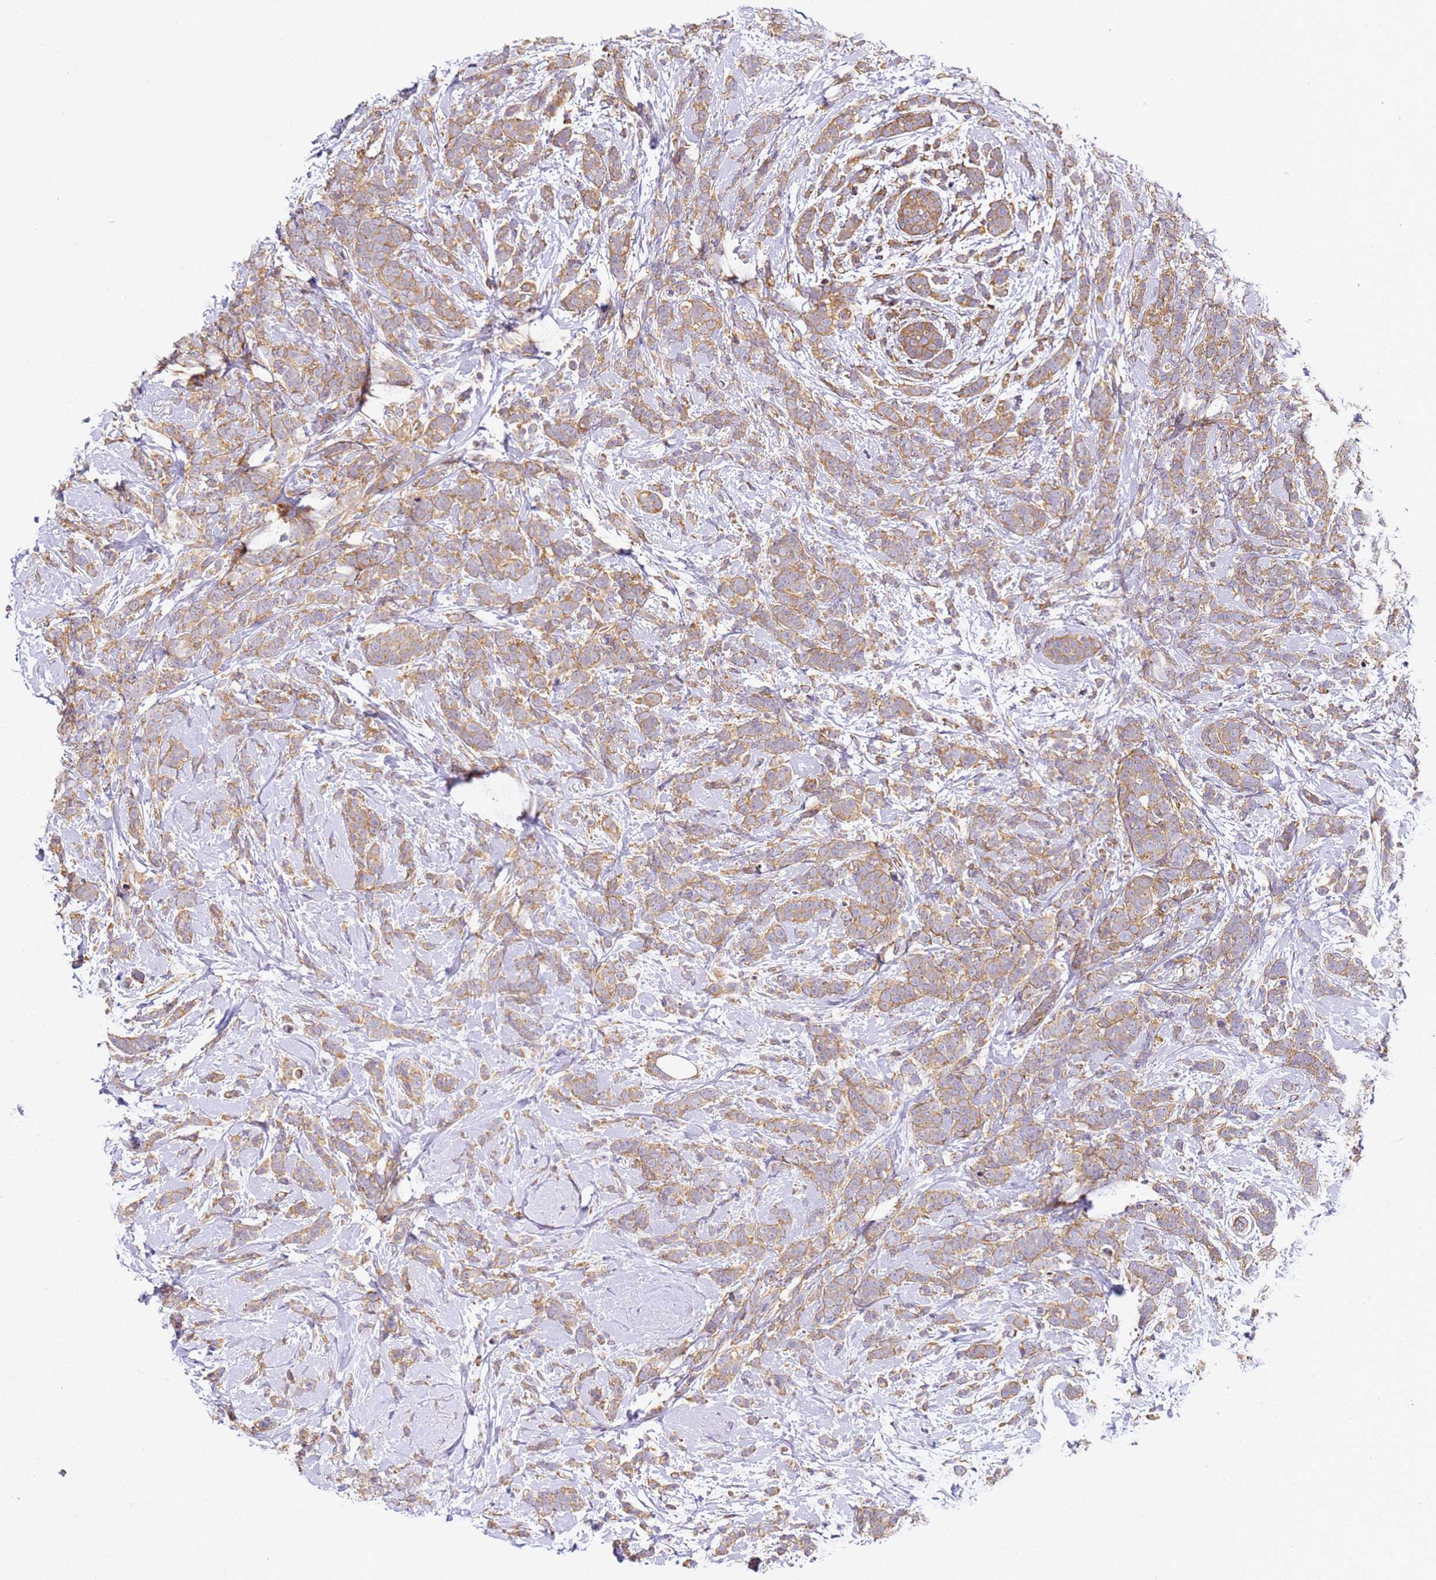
{"staining": {"intensity": "moderate", "quantity": ">75%", "location": "cytoplasmic/membranous"}, "tissue": "breast cancer", "cell_type": "Tumor cells", "image_type": "cancer", "snomed": [{"axis": "morphology", "description": "Lobular carcinoma"}, {"axis": "topography", "description": "Breast"}], "caption": "A brown stain labels moderate cytoplasmic/membranous staining of a protein in human breast lobular carcinoma tumor cells. The staining was performed using DAB to visualize the protein expression in brown, while the nuclei were stained in blue with hematoxylin (Magnification: 20x).", "gene": "RPL13A", "patient": {"sex": "female", "age": 58}}